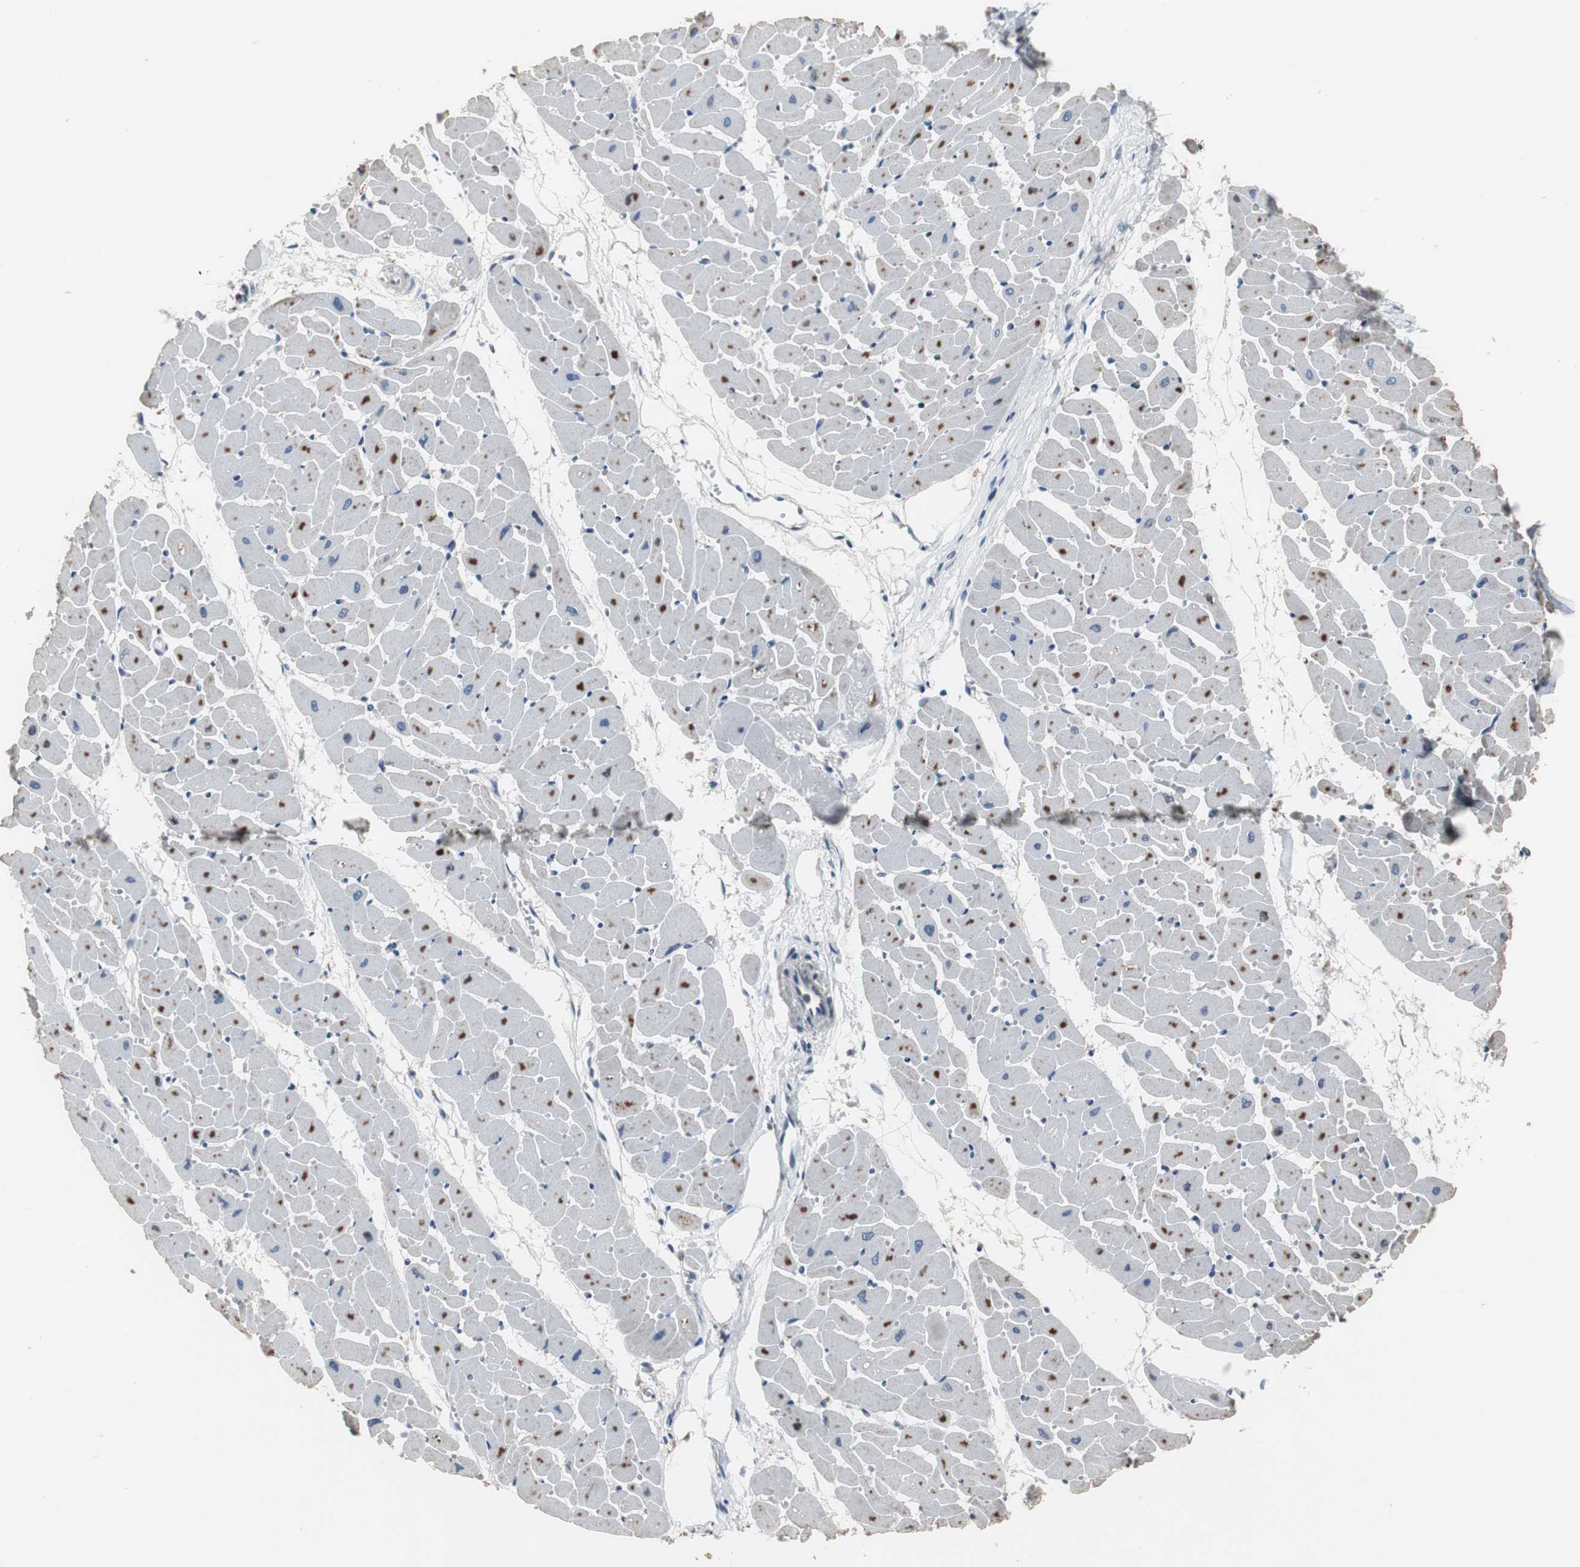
{"staining": {"intensity": "strong", "quantity": "25%-75%", "location": "cytoplasmic/membranous"}, "tissue": "heart muscle", "cell_type": "Cardiomyocytes", "image_type": "normal", "snomed": [{"axis": "morphology", "description": "Normal tissue, NOS"}, {"axis": "topography", "description": "Heart"}], "caption": "Cardiomyocytes display high levels of strong cytoplasmic/membranous positivity in approximately 25%-75% of cells in normal human heart muscle. (DAB = brown stain, brightfield microscopy at high magnification).", "gene": "NCF2", "patient": {"sex": "female", "age": 19}}